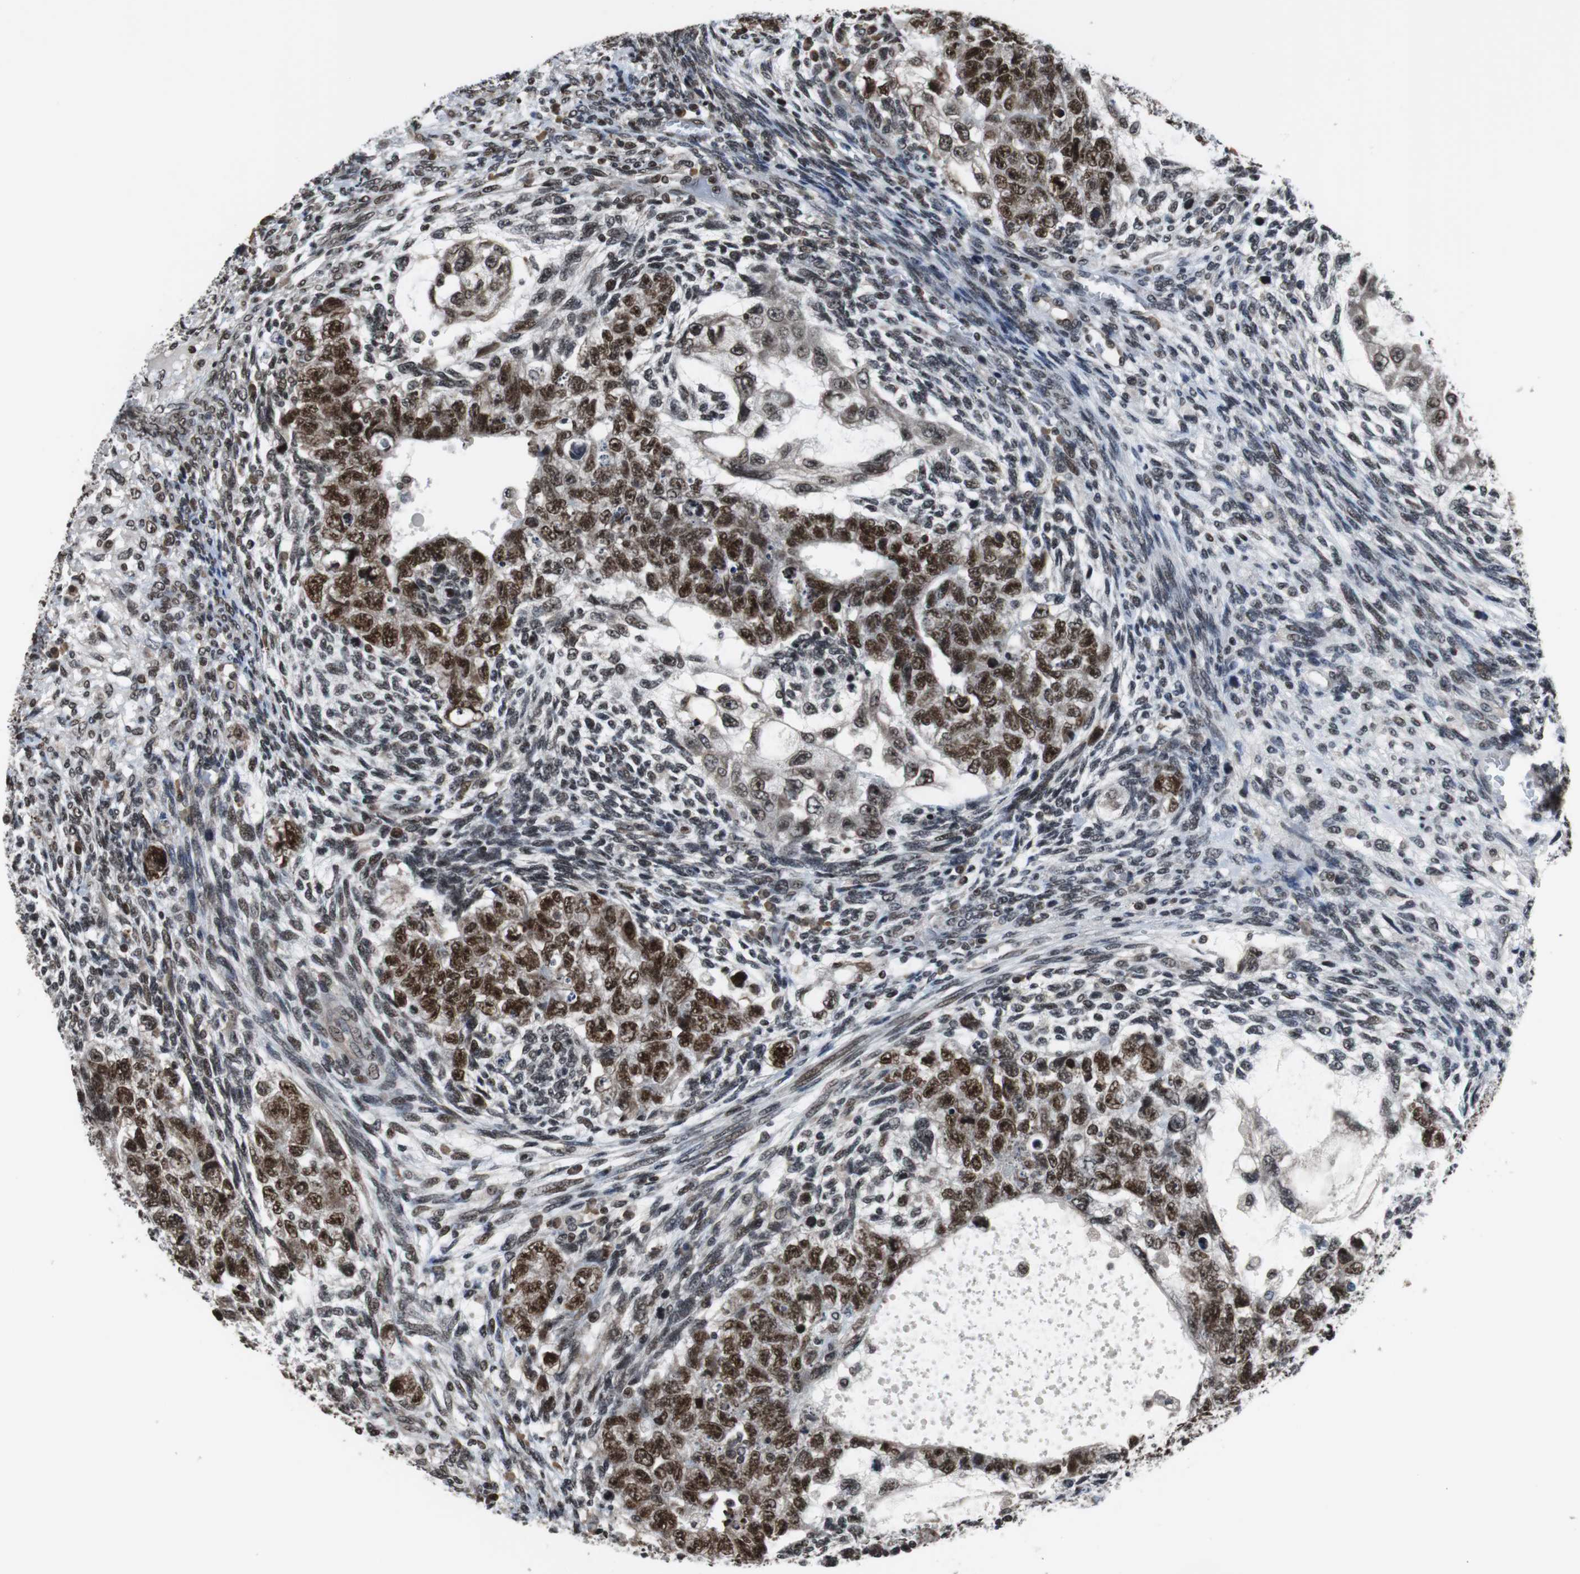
{"staining": {"intensity": "strong", "quantity": ">75%", "location": "nuclear"}, "tissue": "testis cancer", "cell_type": "Tumor cells", "image_type": "cancer", "snomed": [{"axis": "morphology", "description": "Normal tissue, NOS"}, {"axis": "morphology", "description": "Carcinoma, Embryonal, NOS"}, {"axis": "topography", "description": "Testis"}], "caption": "Approximately >75% of tumor cells in human testis cancer (embryonal carcinoma) show strong nuclear protein positivity as visualized by brown immunohistochemical staining.", "gene": "REST", "patient": {"sex": "male", "age": 36}}